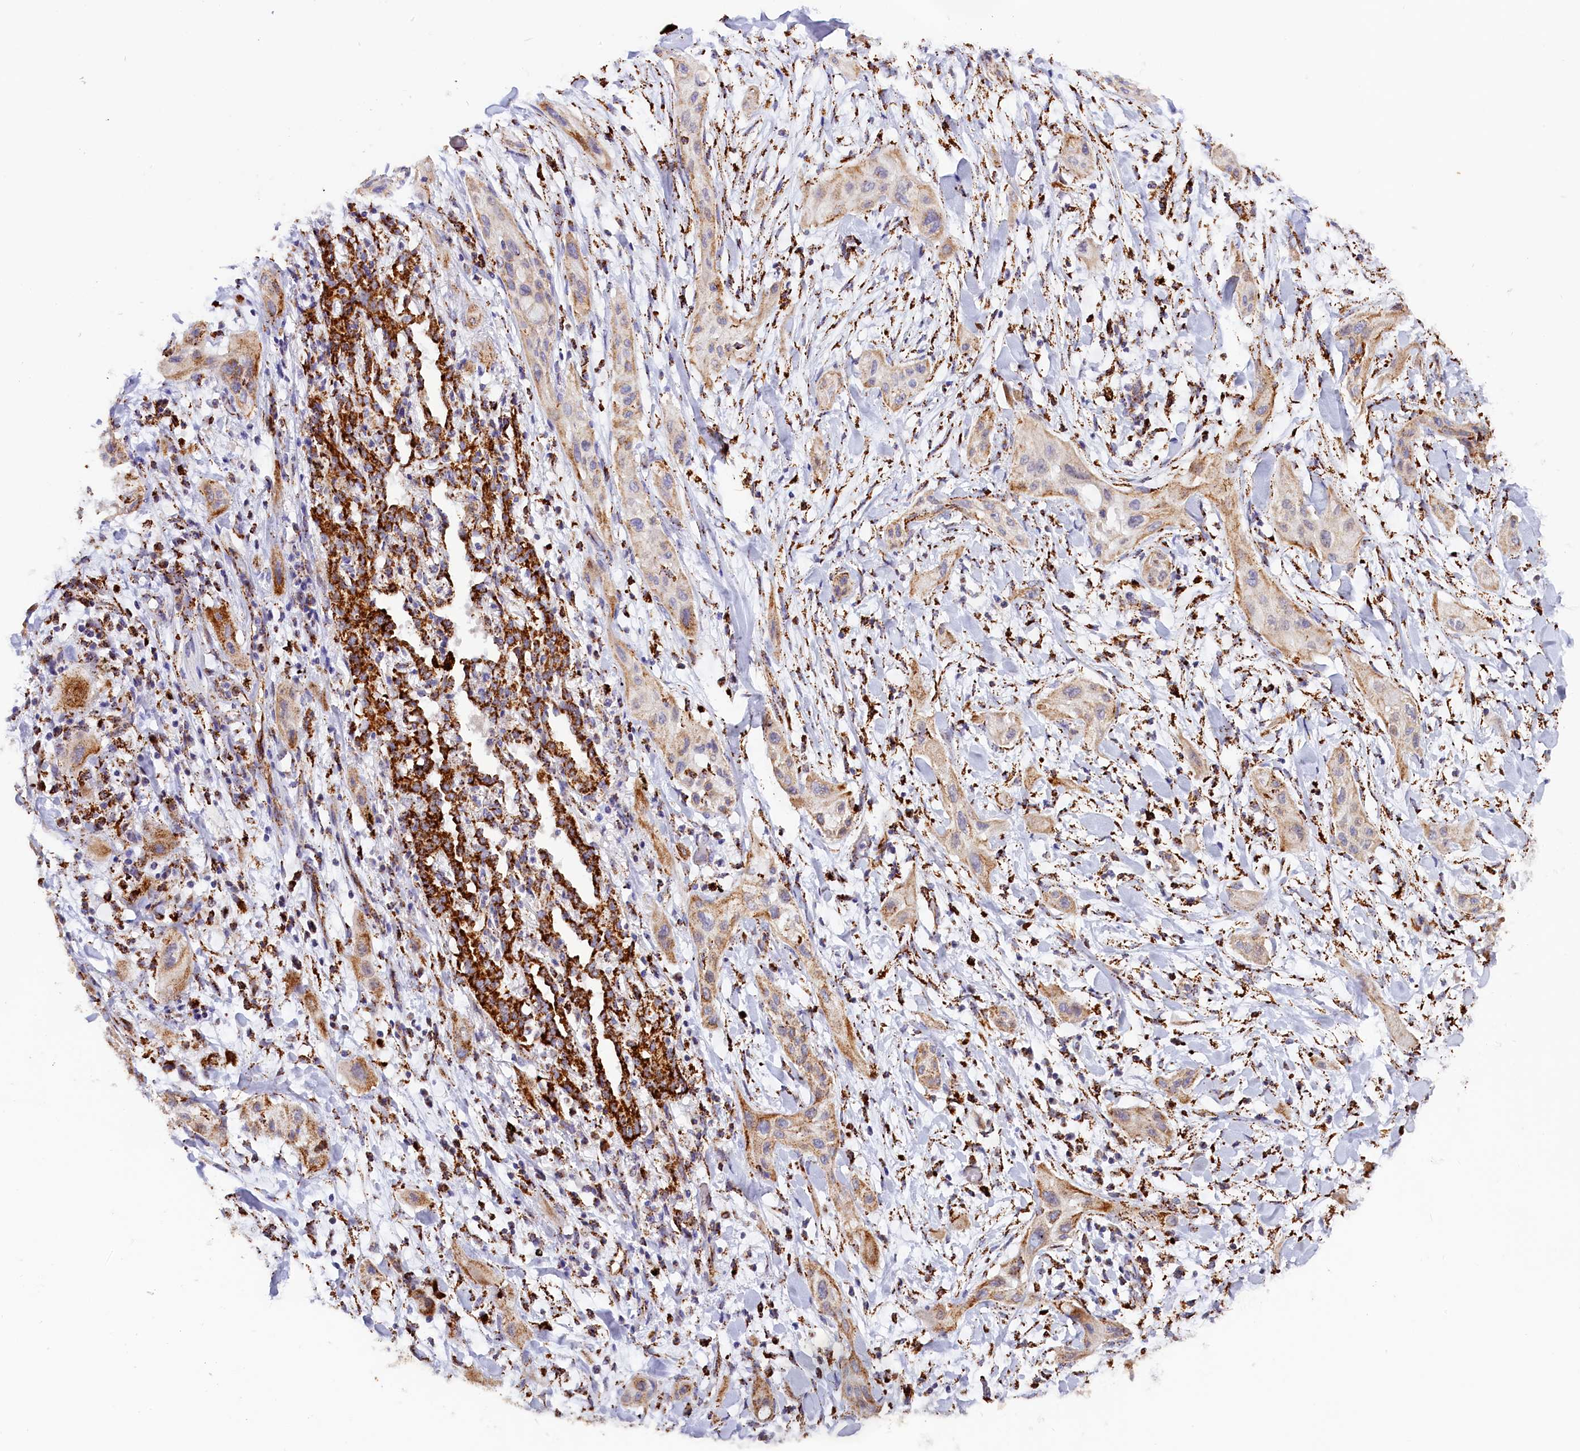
{"staining": {"intensity": "weak", "quantity": ">75%", "location": "cytoplasmic/membranous"}, "tissue": "lung cancer", "cell_type": "Tumor cells", "image_type": "cancer", "snomed": [{"axis": "morphology", "description": "Squamous cell carcinoma, NOS"}, {"axis": "topography", "description": "Lung"}], "caption": "Protein expression analysis of human lung squamous cell carcinoma reveals weak cytoplasmic/membranous expression in about >75% of tumor cells.", "gene": "AKTIP", "patient": {"sex": "female", "age": 47}}